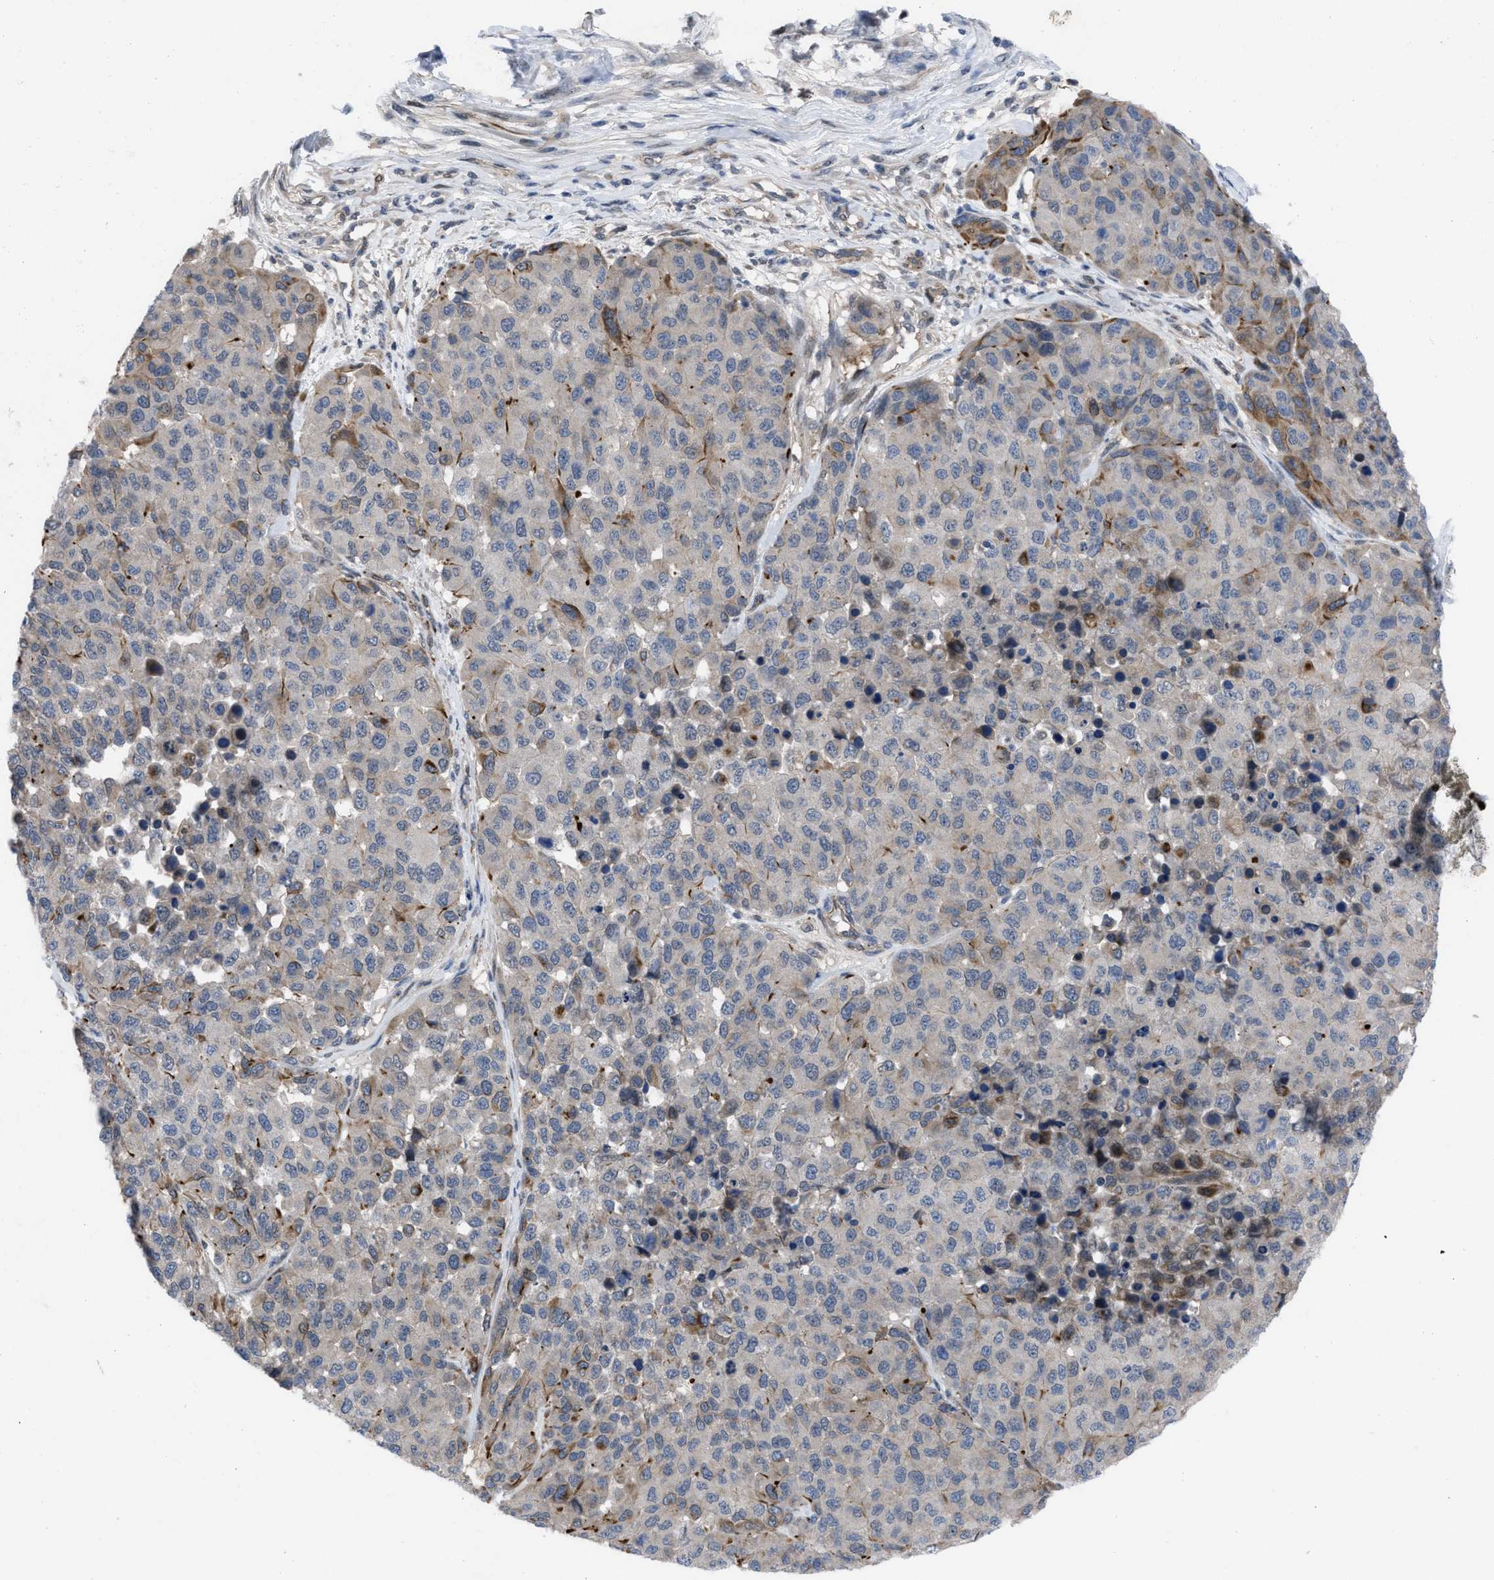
{"staining": {"intensity": "negative", "quantity": "none", "location": "none"}, "tissue": "melanoma", "cell_type": "Tumor cells", "image_type": "cancer", "snomed": [{"axis": "morphology", "description": "Malignant melanoma, NOS"}, {"axis": "topography", "description": "Skin"}], "caption": "High magnification brightfield microscopy of melanoma stained with DAB (brown) and counterstained with hematoxylin (blue): tumor cells show no significant expression. The staining is performed using DAB brown chromogen with nuclei counter-stained in using hematoxylin.", "gene": "IL17RE", "patient": {"sex": "male", "age": 62}}